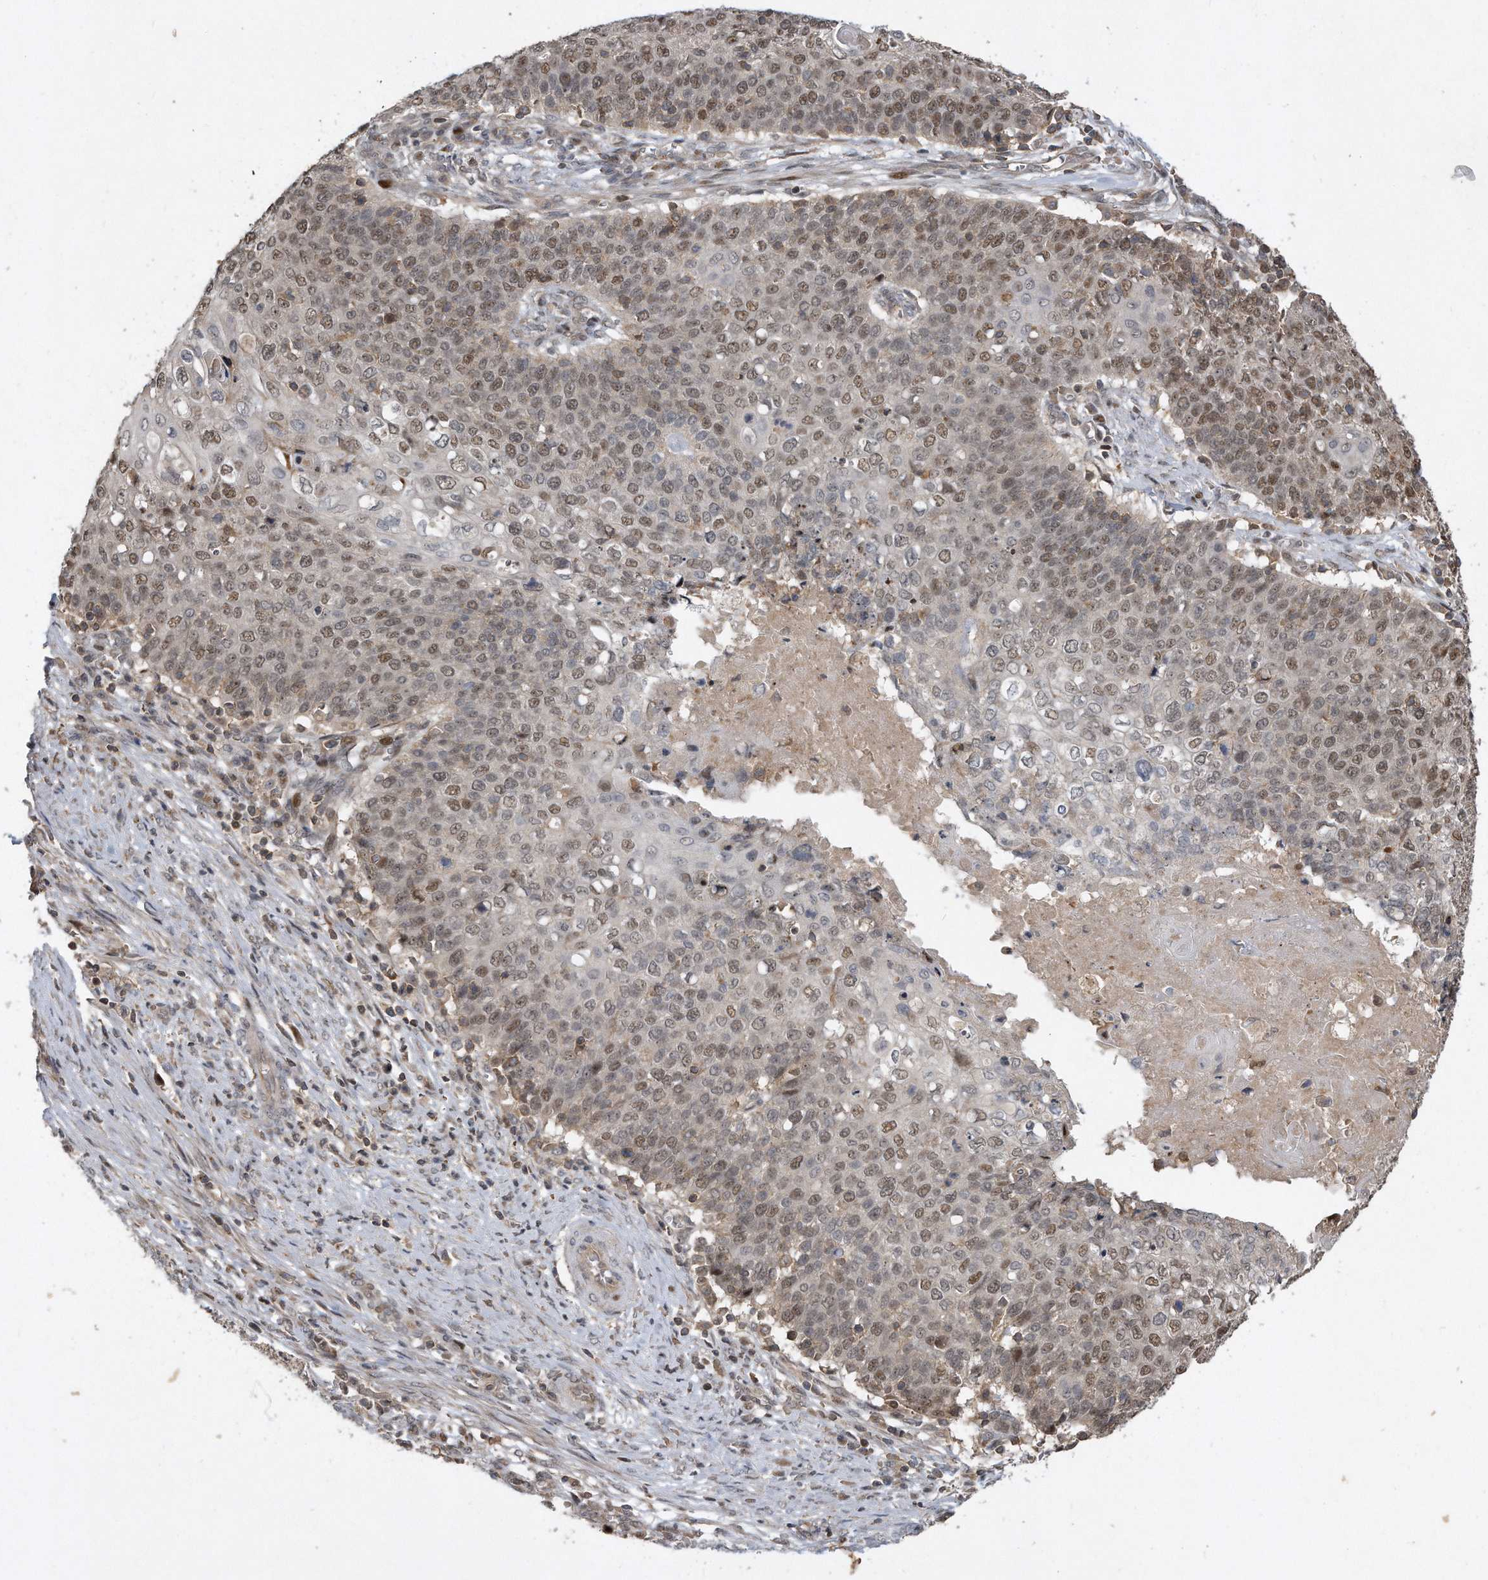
{"staining": {"intensity": "moderate", "quantity": ">75%", "location": "nuclear"}, "tissue": "cervical cancer", "cell_type": "Tumor cells", "image_type": "cancer", "snomed": [{"axis": "morphology", "description": "Squamous cell carcinoma, NOS"}, {"axis": "topography", "description": "Cervix"}], "caption": "This is an image of immunohistochemistry (IHC) staining of cervical cancer (squamous cell carcinoma), which shows moderate positivity in the nuclear of tumor cells.", "gene": "PGBD2", "patient": {"sex": "female", "age": 39}}